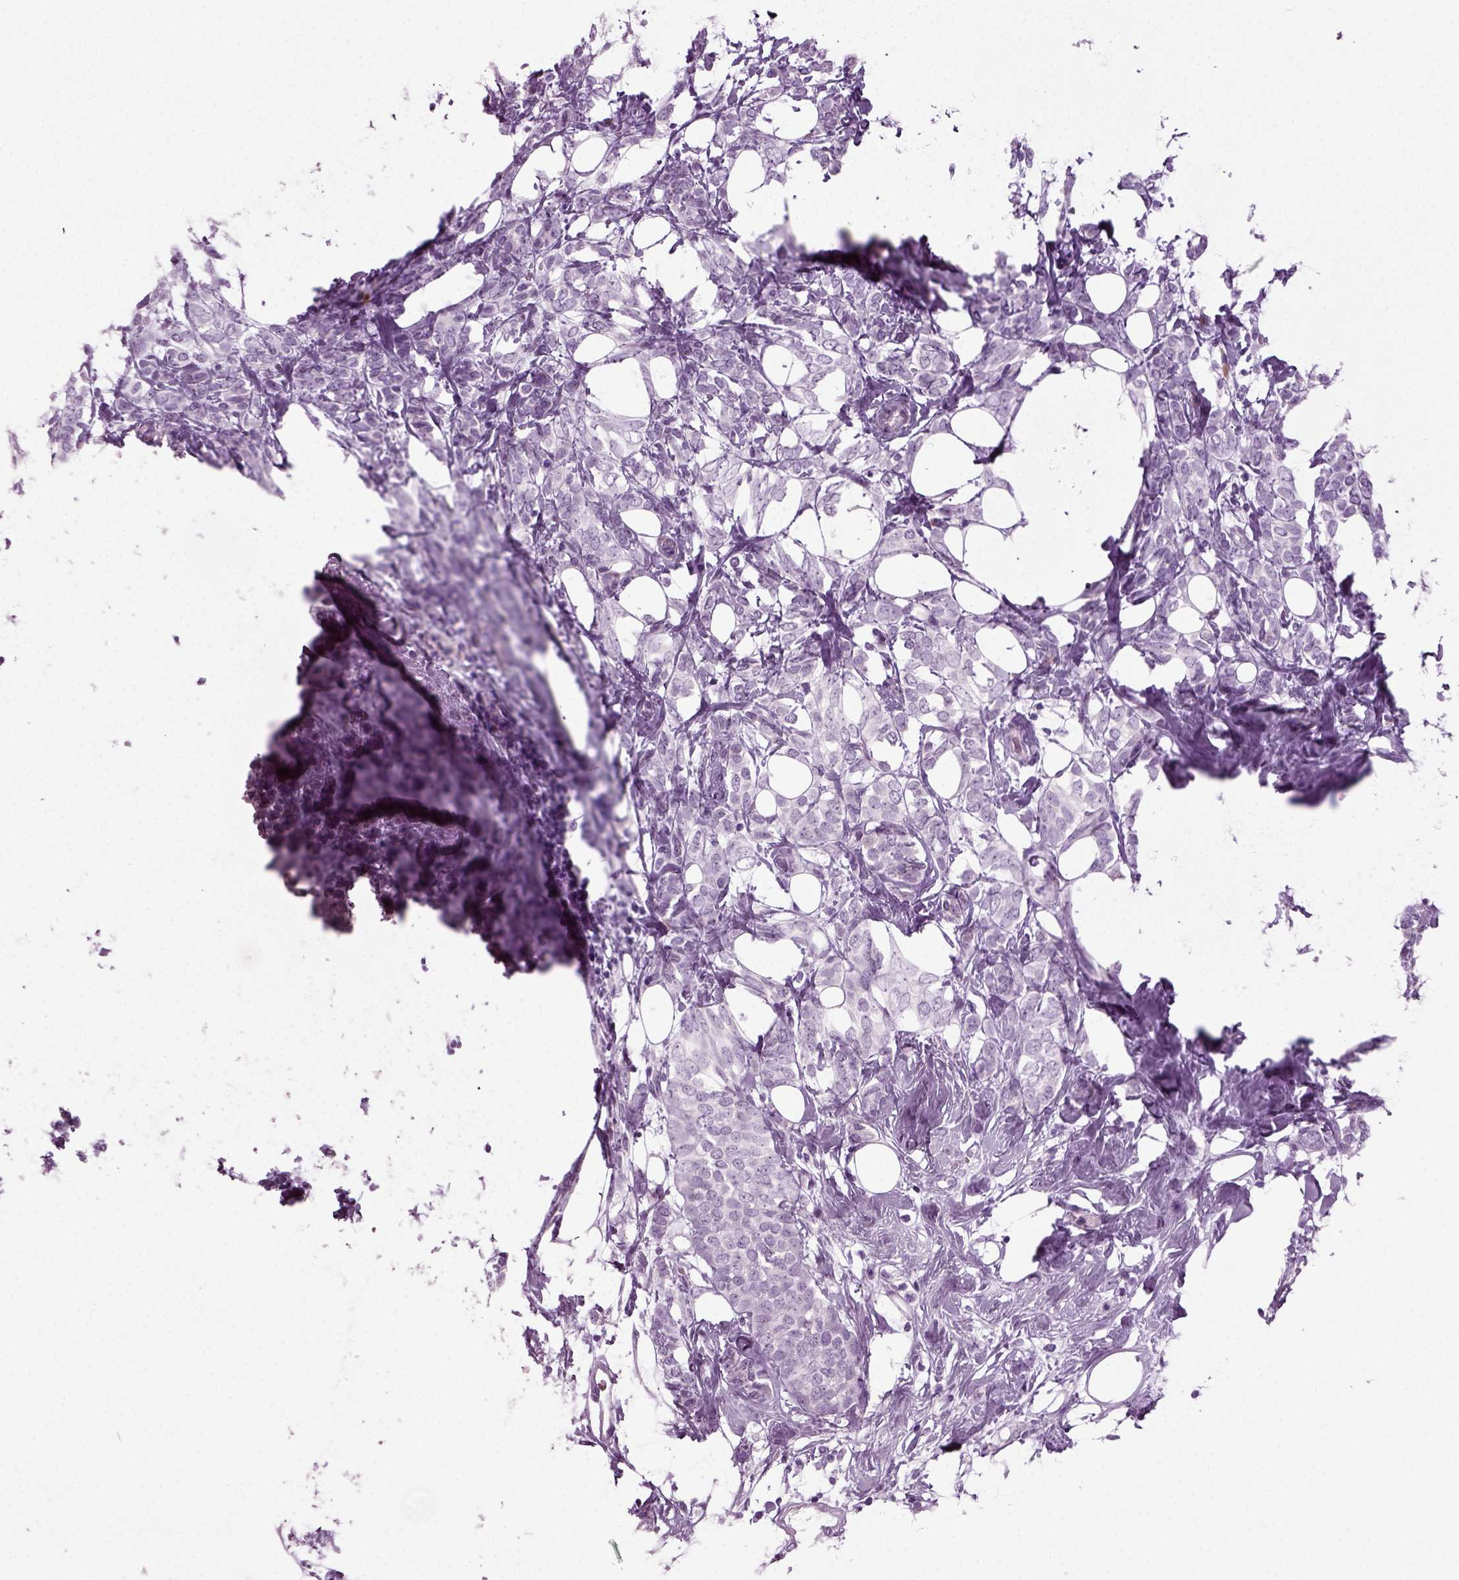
{"staining": {"intensity": "negative", "quantity": "none", "location": "none"}, "tissue": "breast cancer", "cell_type": "Tumor cells", "image_type": "cancer", "snomed": [{"axis": "morphology", "description": "Lobular carcinoma"}, {"axis": "topography", "description": "Breast"}], "caption": "Immunohistochemical staining of human lobular carcinoma (breast) shows no significant staining in tumor cells. (DAB immunohistochemistry (IHC) visualized using brightfield microscopy, high magnification).", "gene": "PRLH", "patient": {"sex": "female", "age": 49}}